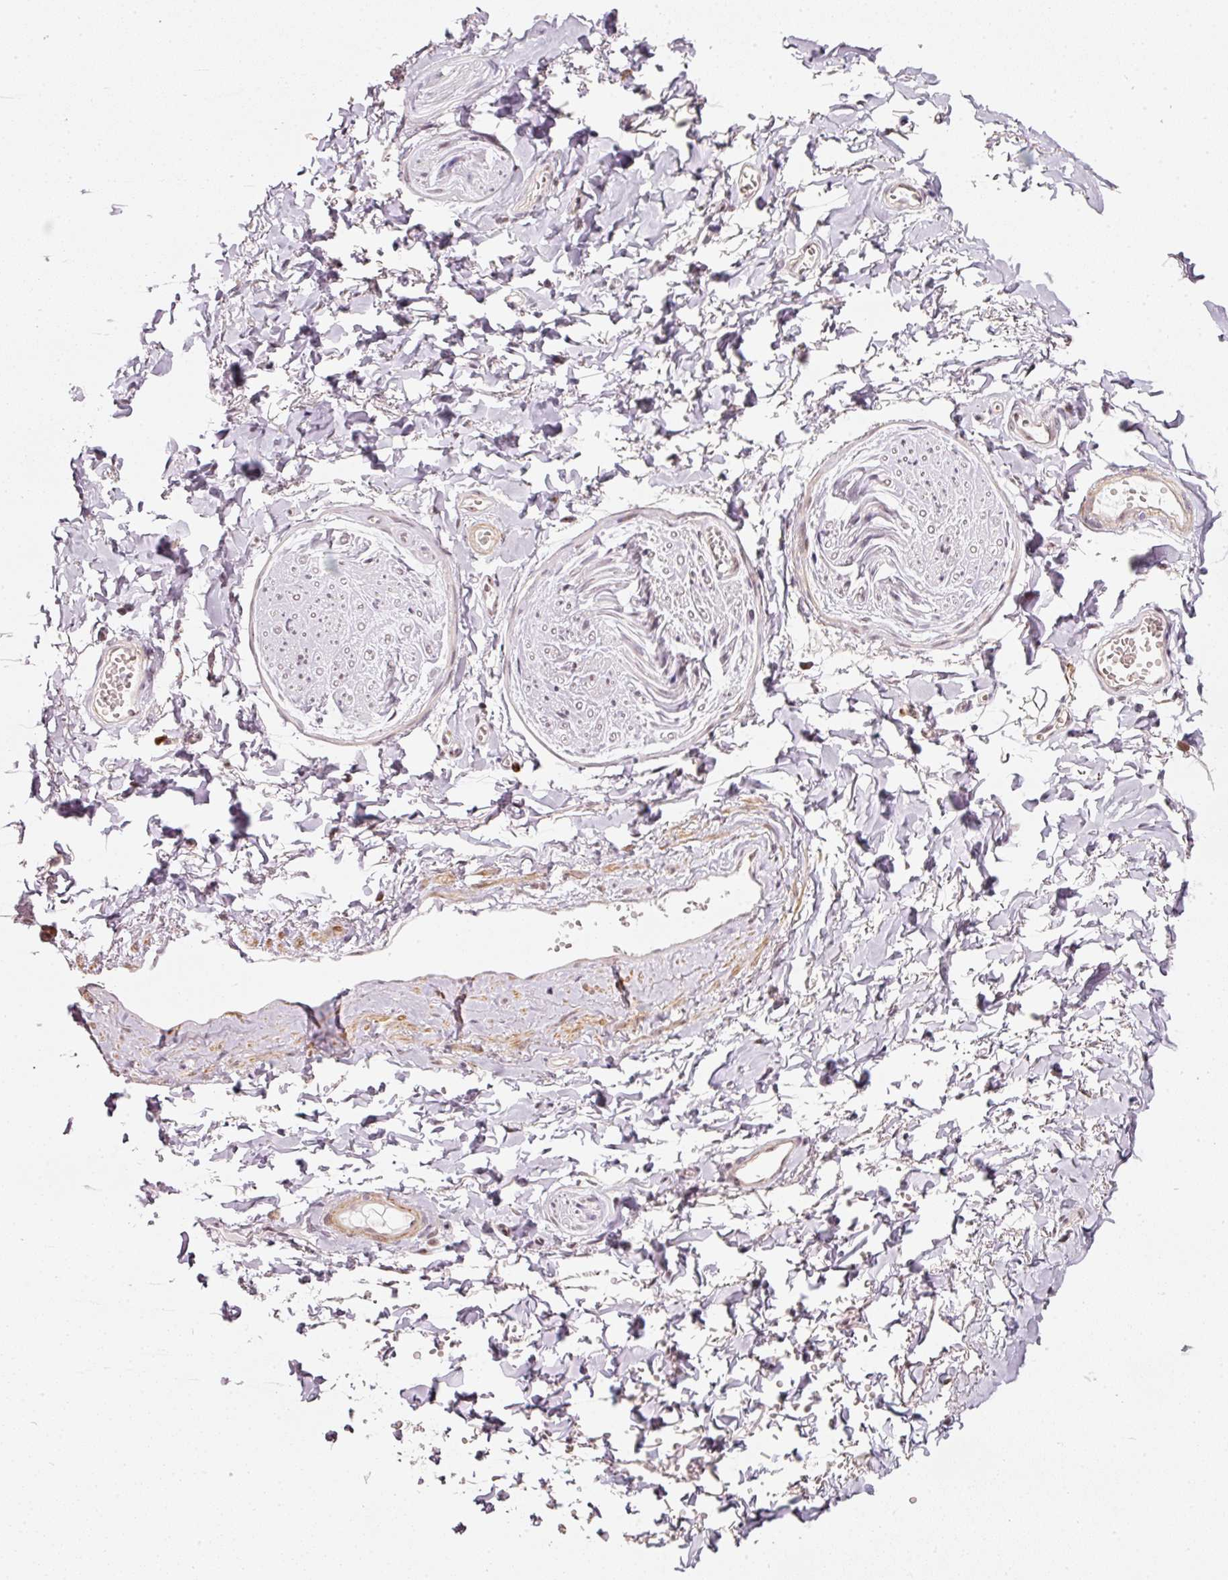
{"staining": {"intensity": "negative", "quantity": "none", "location": "none"}, "tissue": "adipose tissue", "cell_type": "Adipocytes", "image_type": "normal", "snomed": [{"axis": "morphology", "description": "Normal tissue, NOS"}, {"axis": "topography", "description": "Vulva"}, {"axis": "topography", "description": "Vagina"}, {"axis": "topography", "description": "Peripheral nerve tissue"}], "caption": "Adipocytes are negative for brown protein staining in normal adipose tissue. The staining is performed using DAB (3,3'-diaminobenzidine) brown chromogen with nuclei counter-stained in using hematoxylin.", "gene": "MXRA8", "patient": {"sex": "female", "age": 66}}